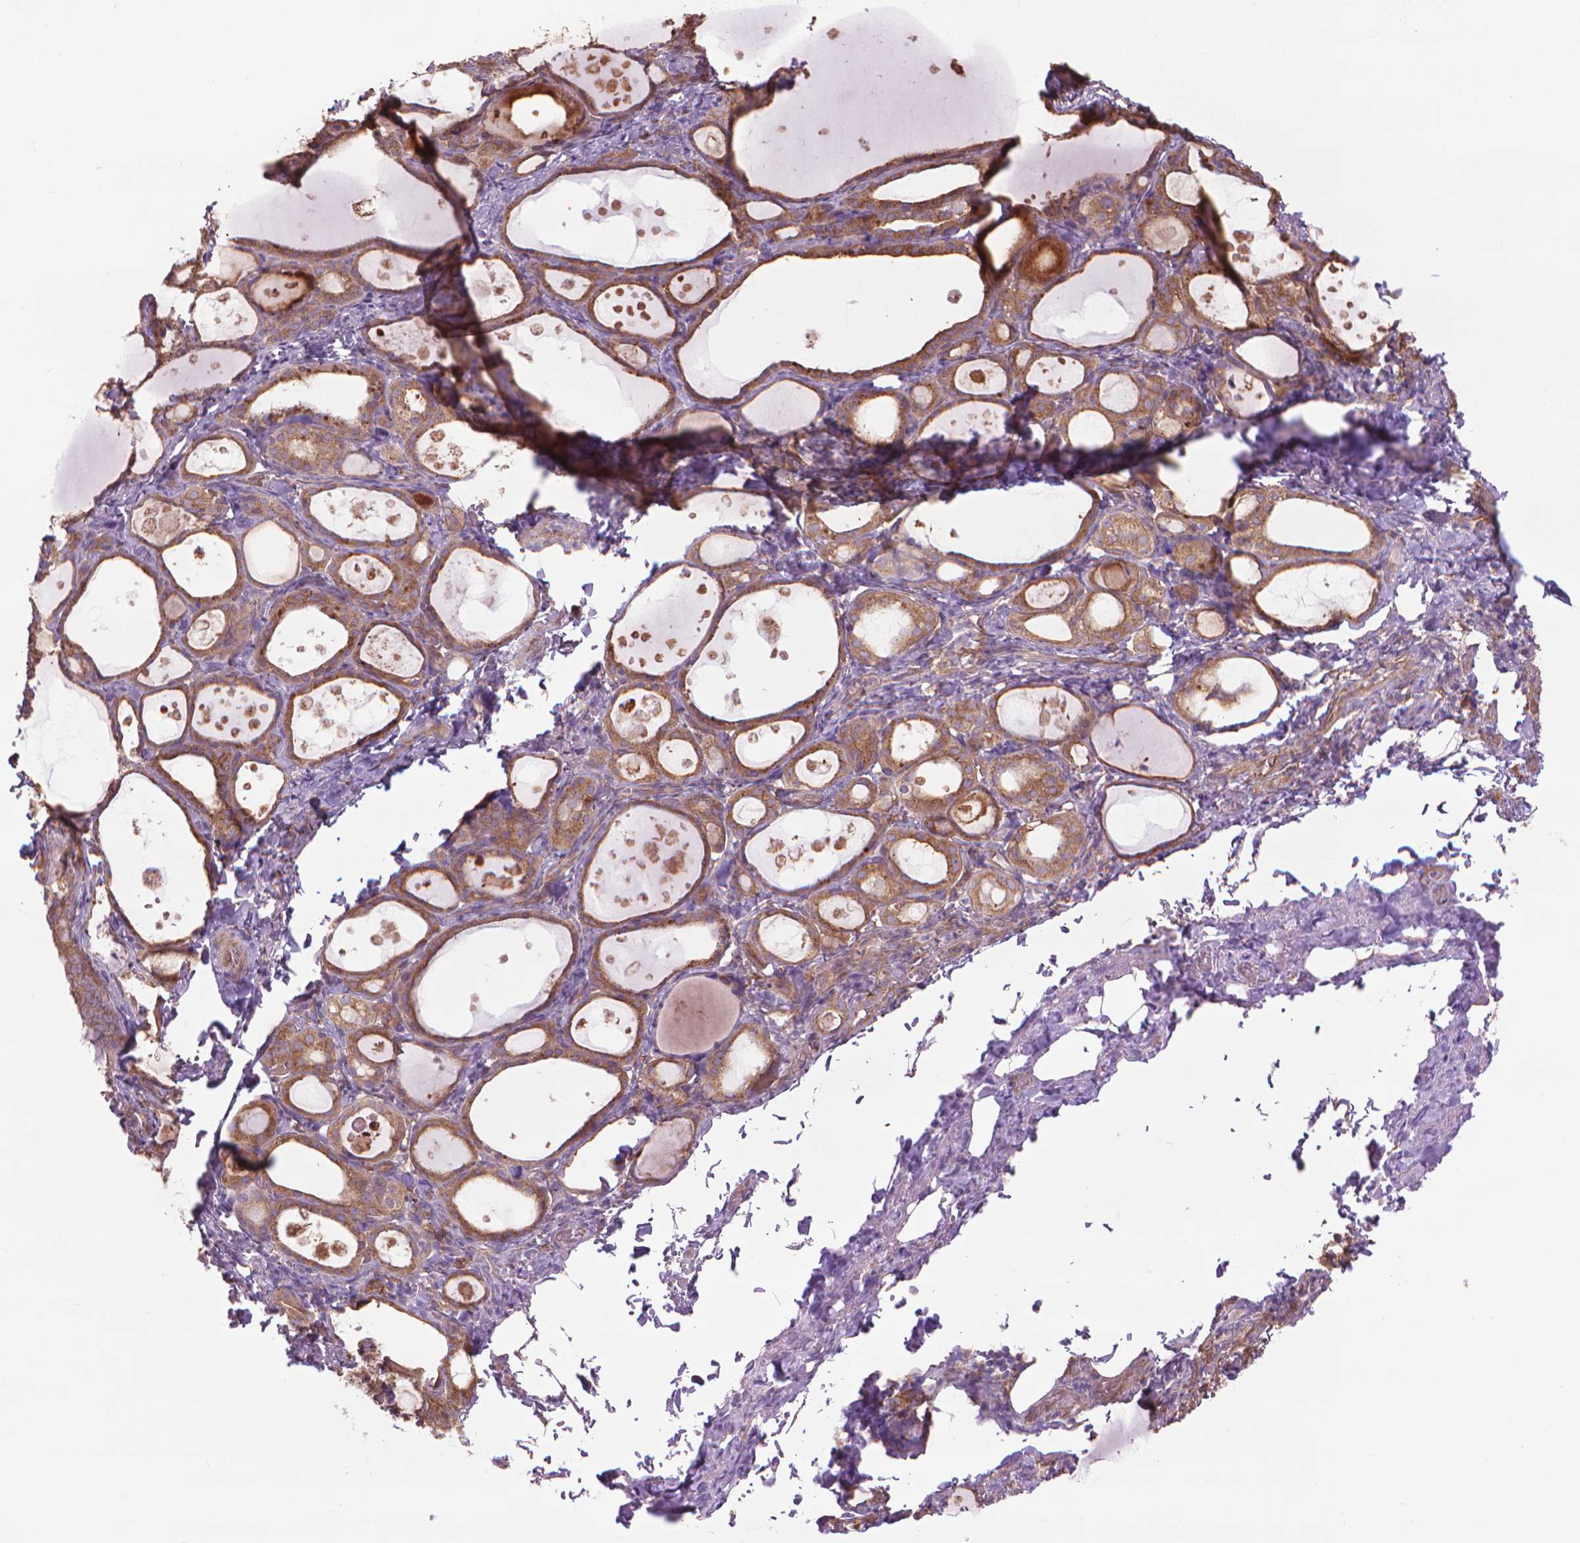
{"staining": {"intensity": "moderate", "quantity": ">75%", "location": "cytoplasmic/membranous"}, "tissue": "thyroid gland", "cell_type": "Glandular cells", "image_type": "normal", "snomed": [{"axis": "morphology", "description": "Normal tissue, NOS"}, {"axis": "topography", "description": "Thyroid gland"}], "caption": "IHC of normal thyroid gland displays medium levels of moderate cytoplasmic/membranous staining in about >75% of glandular cells. (DAB = brown stain, brightfield microscopy at high magnification).", "gene": "CORO1B", "patient": {"sex": "male", "age": 68}}